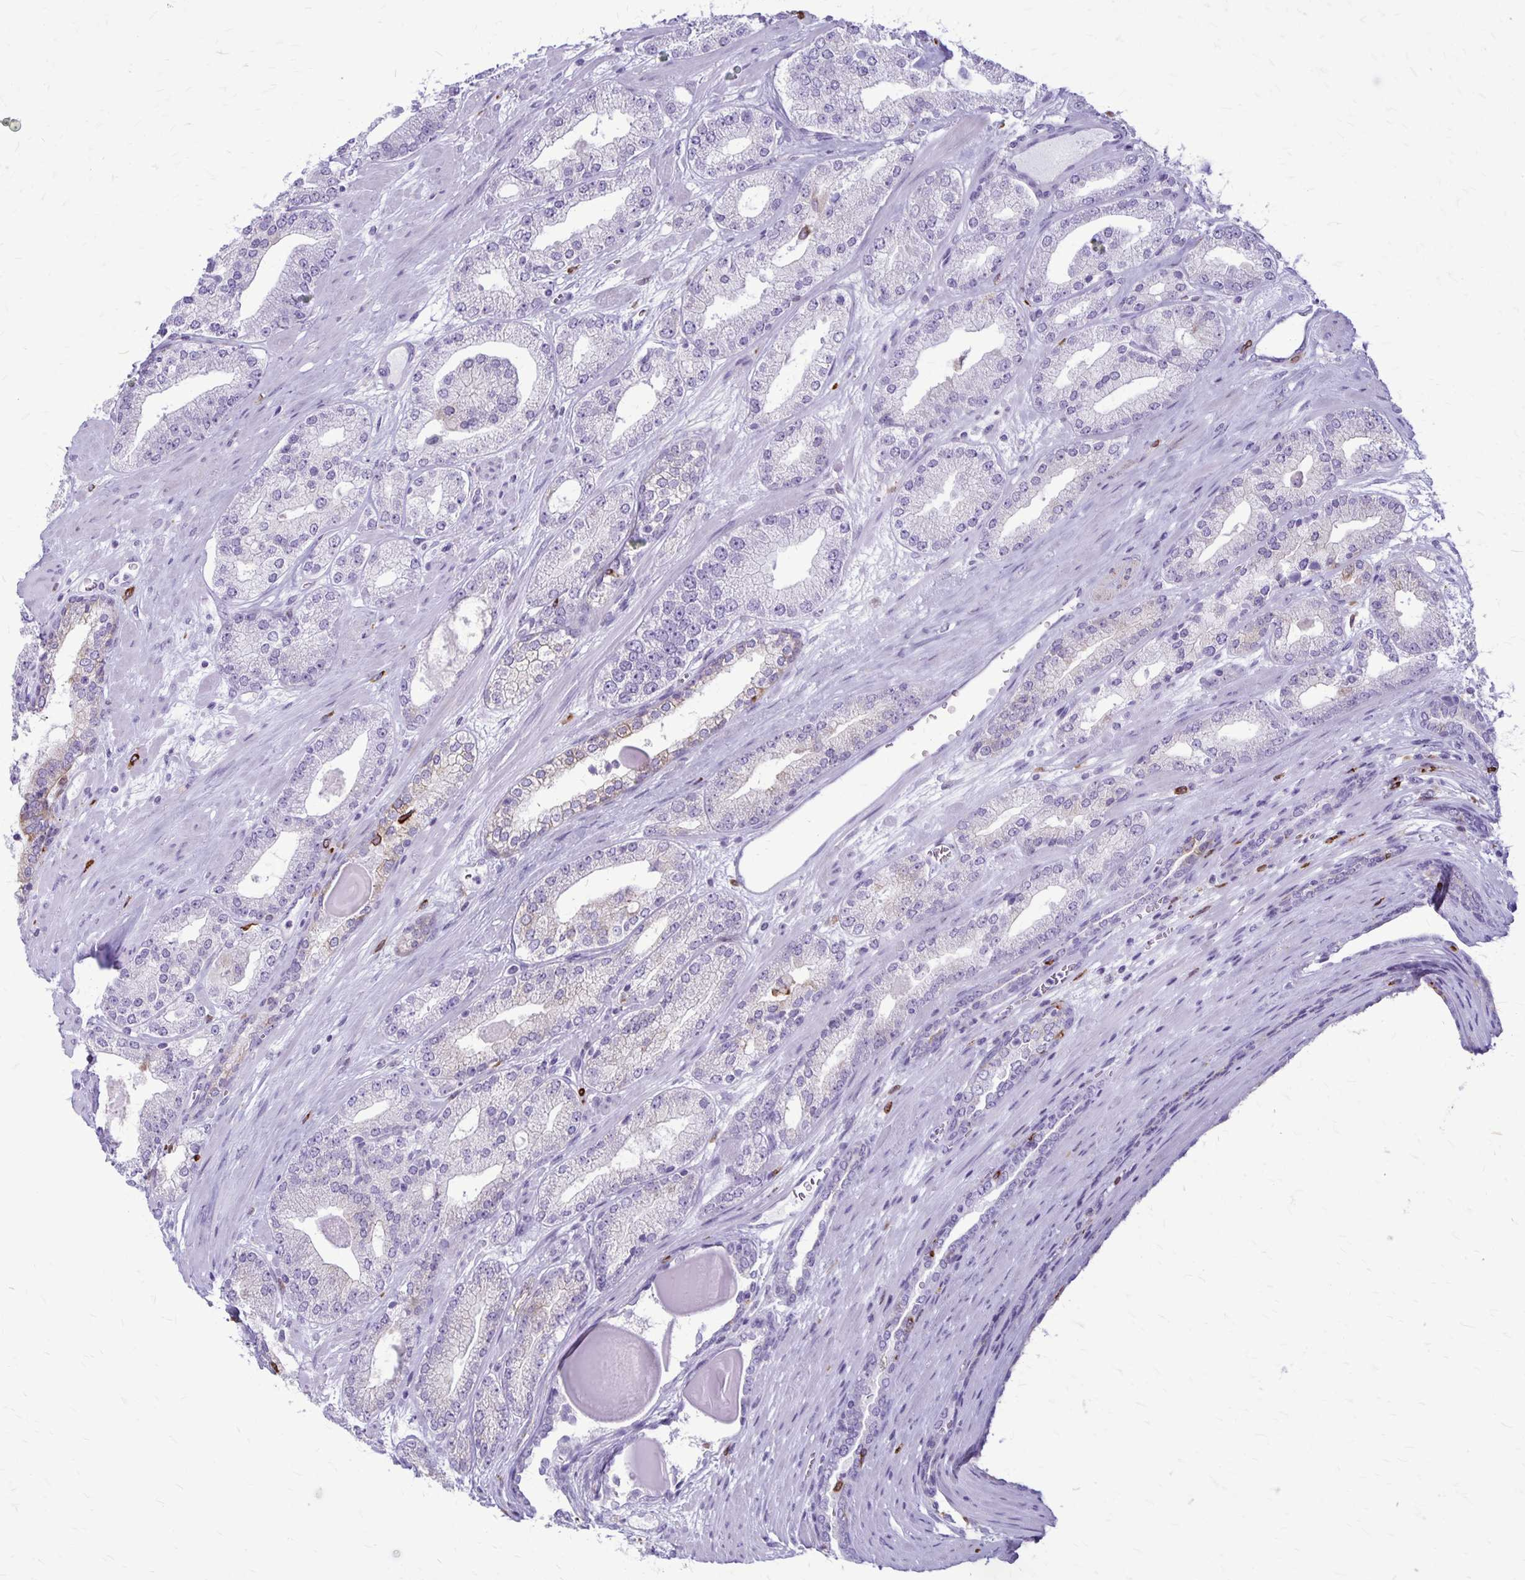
{"staining": {"intensity": "negative", "quantity": "none", "location": "none"}, "tissue": "prostate cancer", "cell_type": "Tumor cells", "image_type": "cancer", "snomed": [{"axis": "morphology", "description": "Adenocarcinoma, High grade"}, {"axis": "topography", "description": "Prostate"}], "caption": "High power microscopy micrograph of an immunohistochemistry image of prostate cancer, revealing no significant staining in tumor cells.", "gene": "RTN1", "patient": {"sex": "male", "age": 64}}